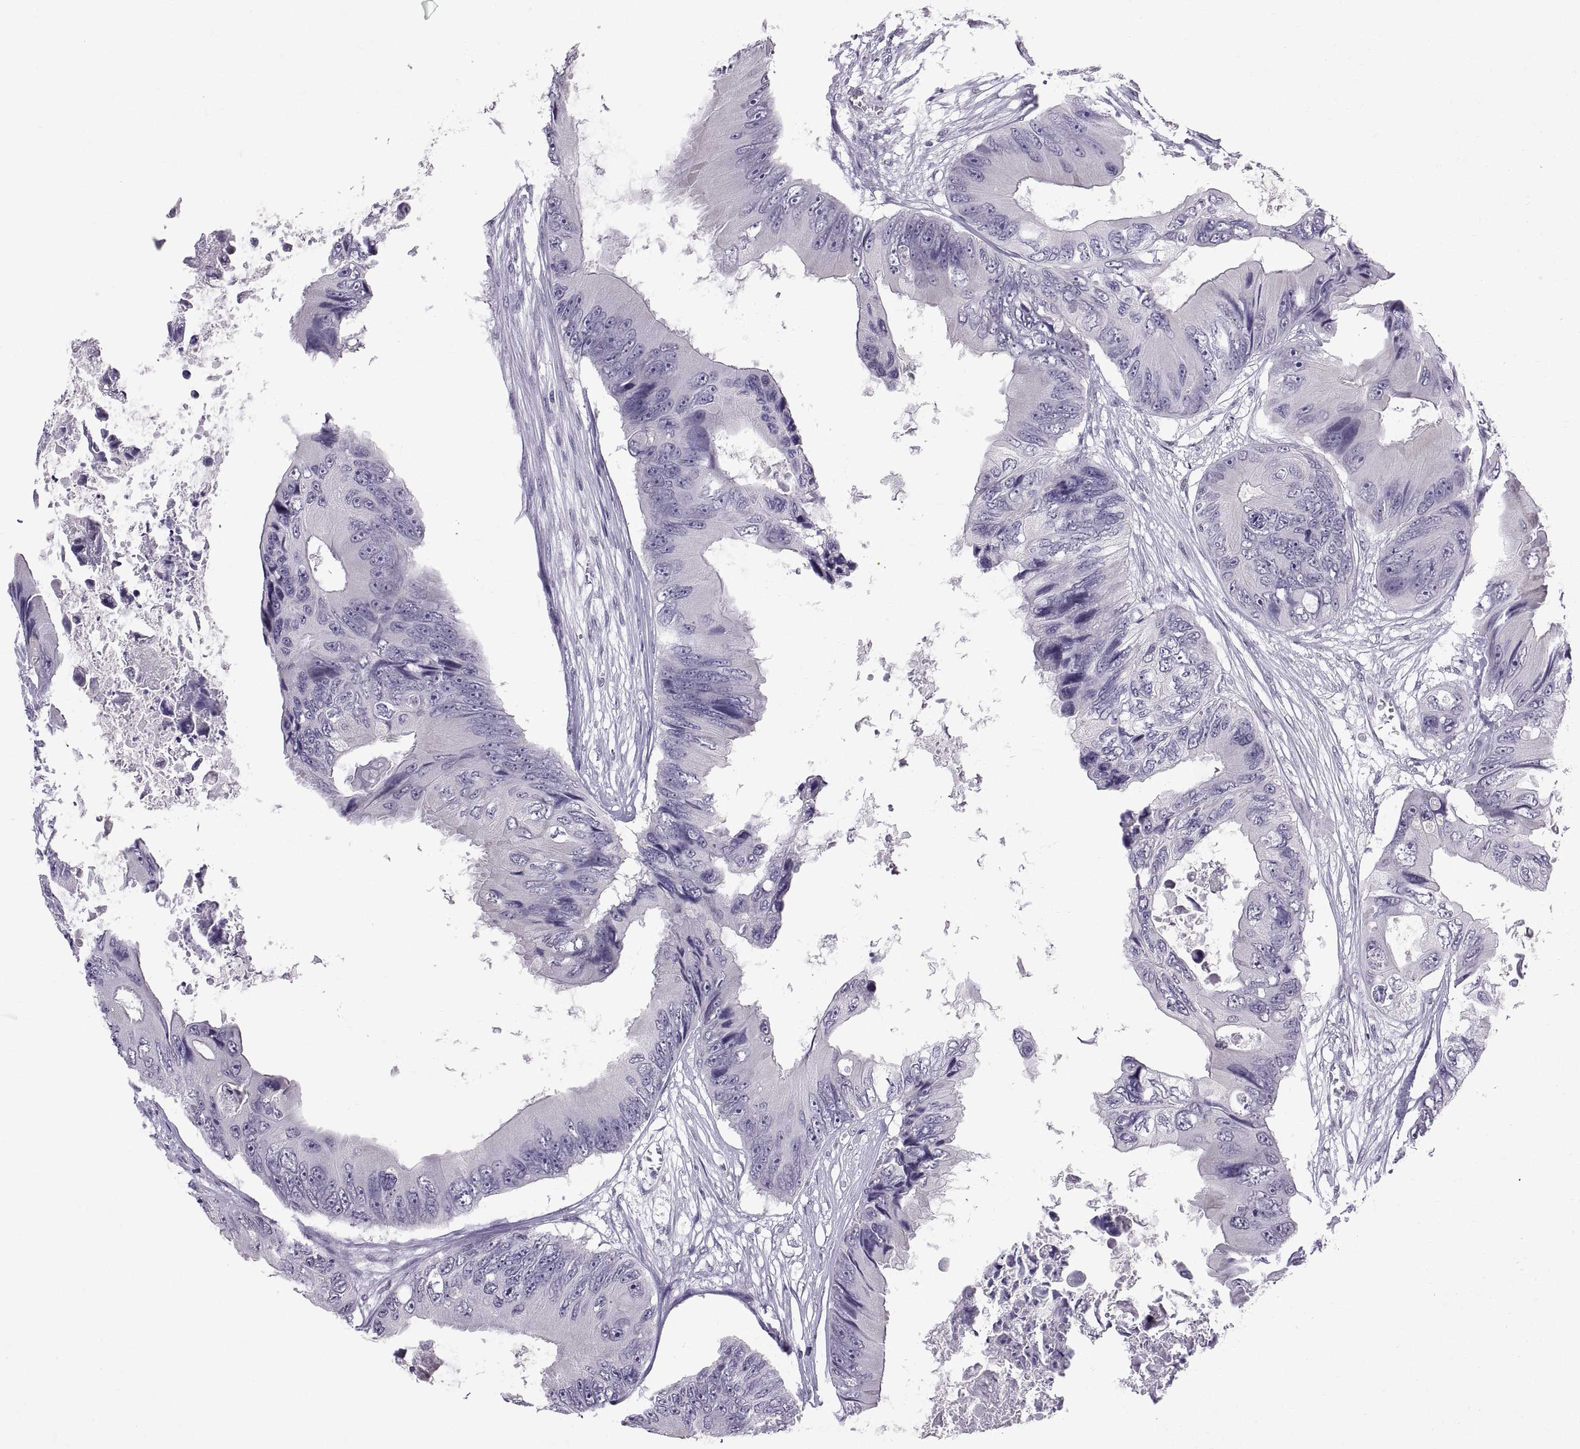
{"staining": {"intensity": "negative", "quantity": "none", "location": "none"}, "tissue": "colorectal cancer", "cell_type": "Tumor cells", "image_type": "cancer", "snomed": [{"axis": "morphology", "description": "Adenocarcinoma, NOS"}, {"axis": "topography", "description": "Rectum"}], "caption": "High magnification brightfield microscopy of colorectal adenocarcinoma stained with DAB (3,3'-diaminobenzidine) (brown) and counterstained with hematoxylin (blue): tumor cells show no significant positivity.", "gene": "KRT77", "patient": {"sex": "male", "age": 63}}